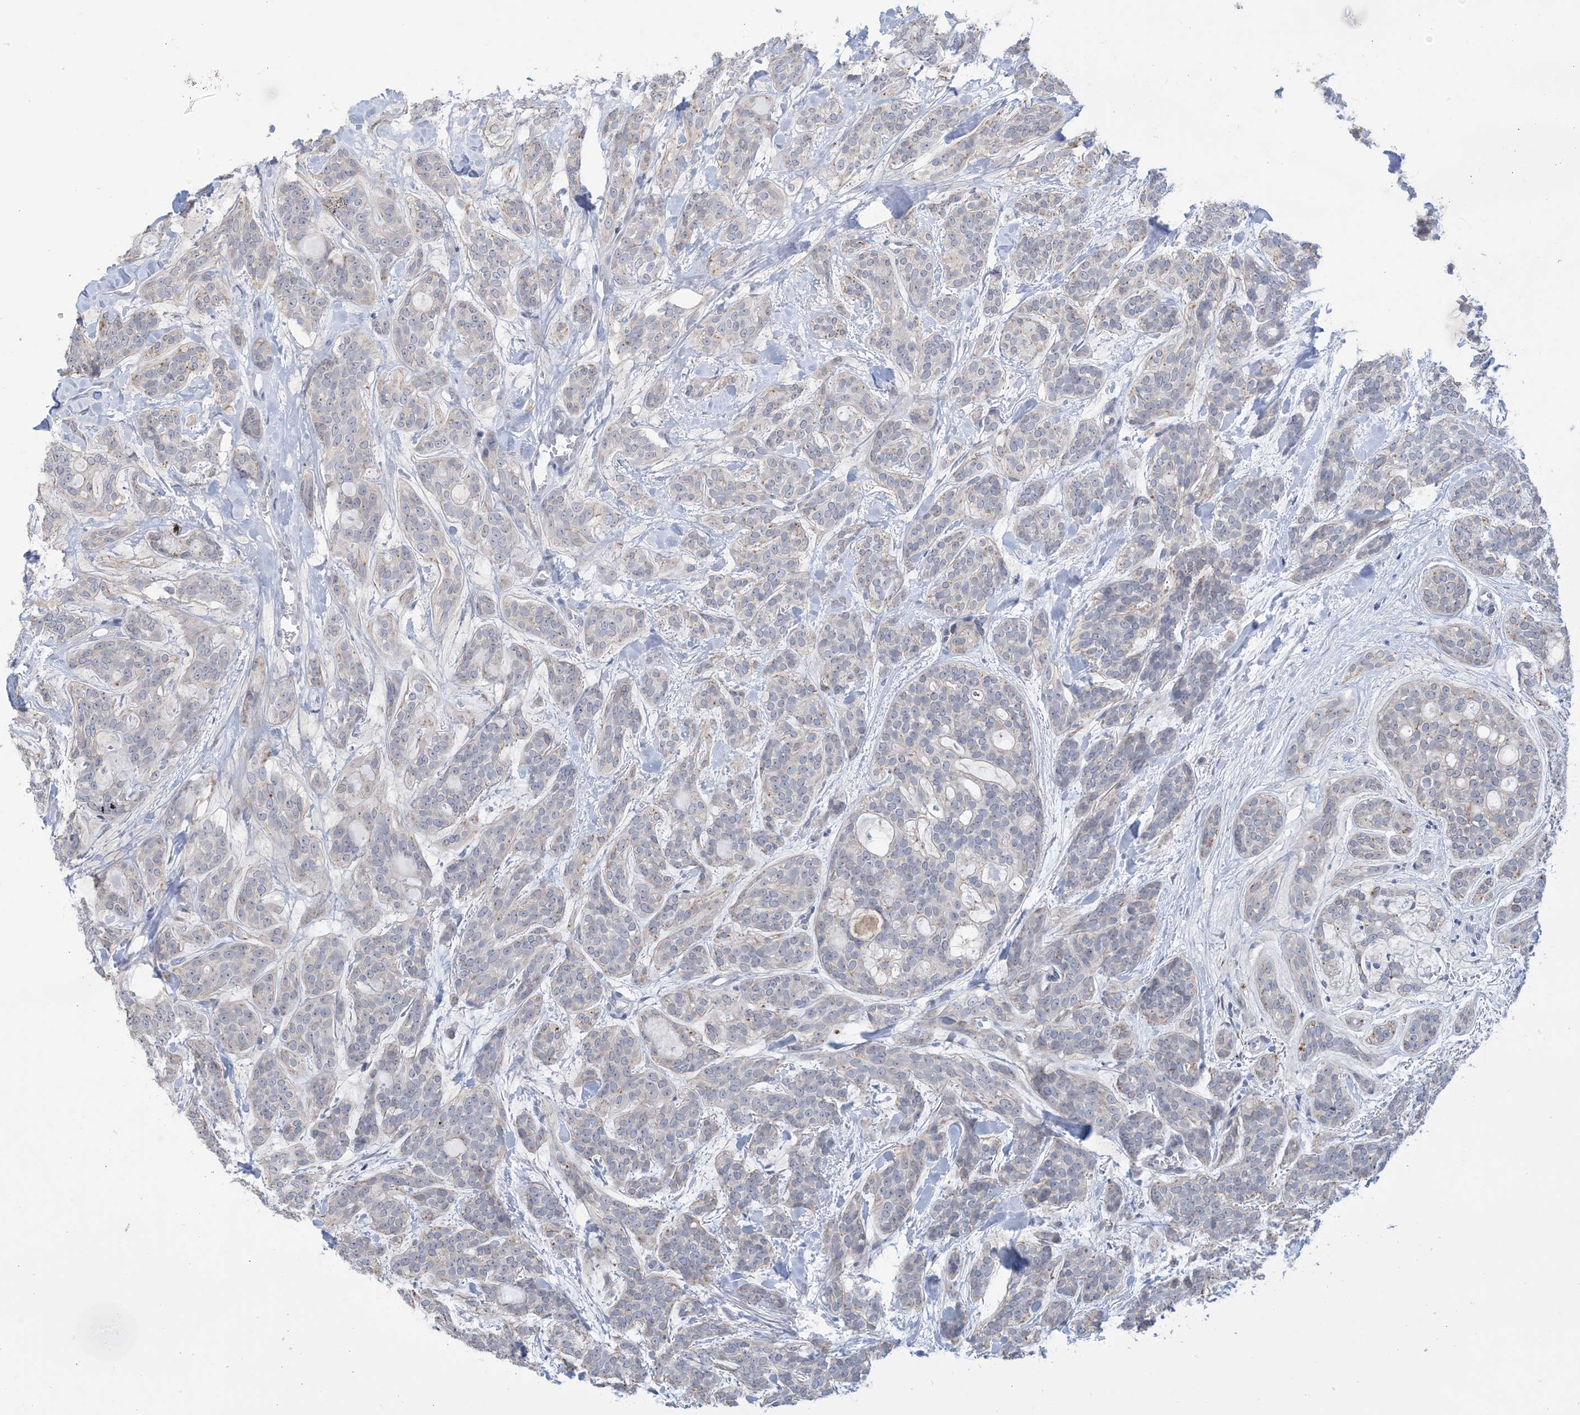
{"staining": {"intensity": "negative", "quantity": "none", "location": "none"}, "tissue": "head and neck cancer", "cell_type": "Tumor cells", "image_type": "cancer", "snomed": [{"axis": "morphology", "description": "Adenocarcinoma, NOS"}, {"axis": "topography", "description": "Head-Neck"}], "caption": "Histopathology image shows no significant protein positivity in tumor cells of head and neck cancer. The staining was performed using DAB (3,3'-diaminobenzidine) to visualize the protein expression in brown, while the nuclei were stained in blue with hematoxylin (Magnification: 20x).", "gene": "TTYH1", "patient": {"sex": "male", "age": 66}}